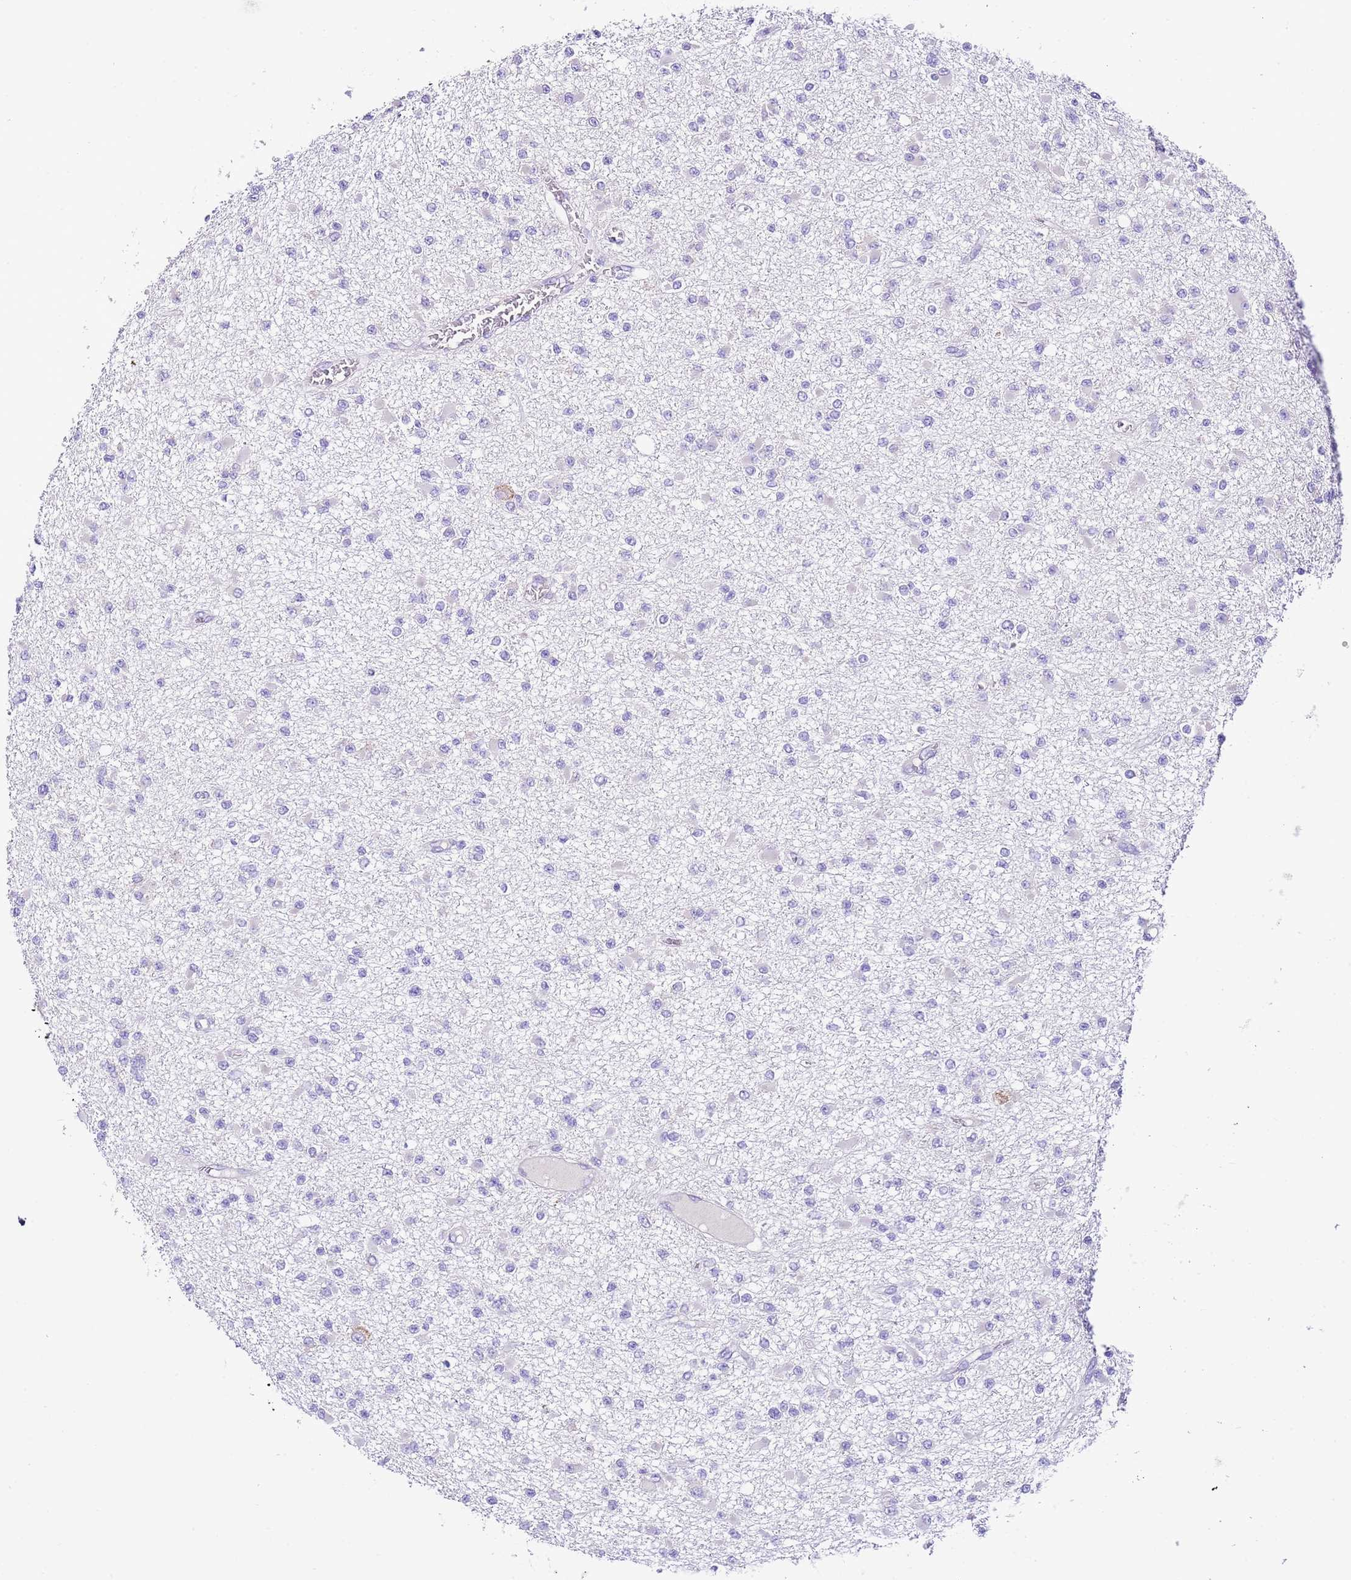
{"staining": {"intensity": "negative", "quantity": "none", "location": "none"}, "tissue": "glioma", "cell_type": "Tumor cells", "image_type": "cancer", "snomed": [{"axis": "morphology", "description": "Glioma, malignant, Low grade"}, {"axis": "topography", "description": "Brain"}], "caption": "Immunohistochemistry of low-grade glioma (malignant) shows no expression in tumor cells.", "gene": "RPS10", "patient": {"sex": "female", "age": 22}}